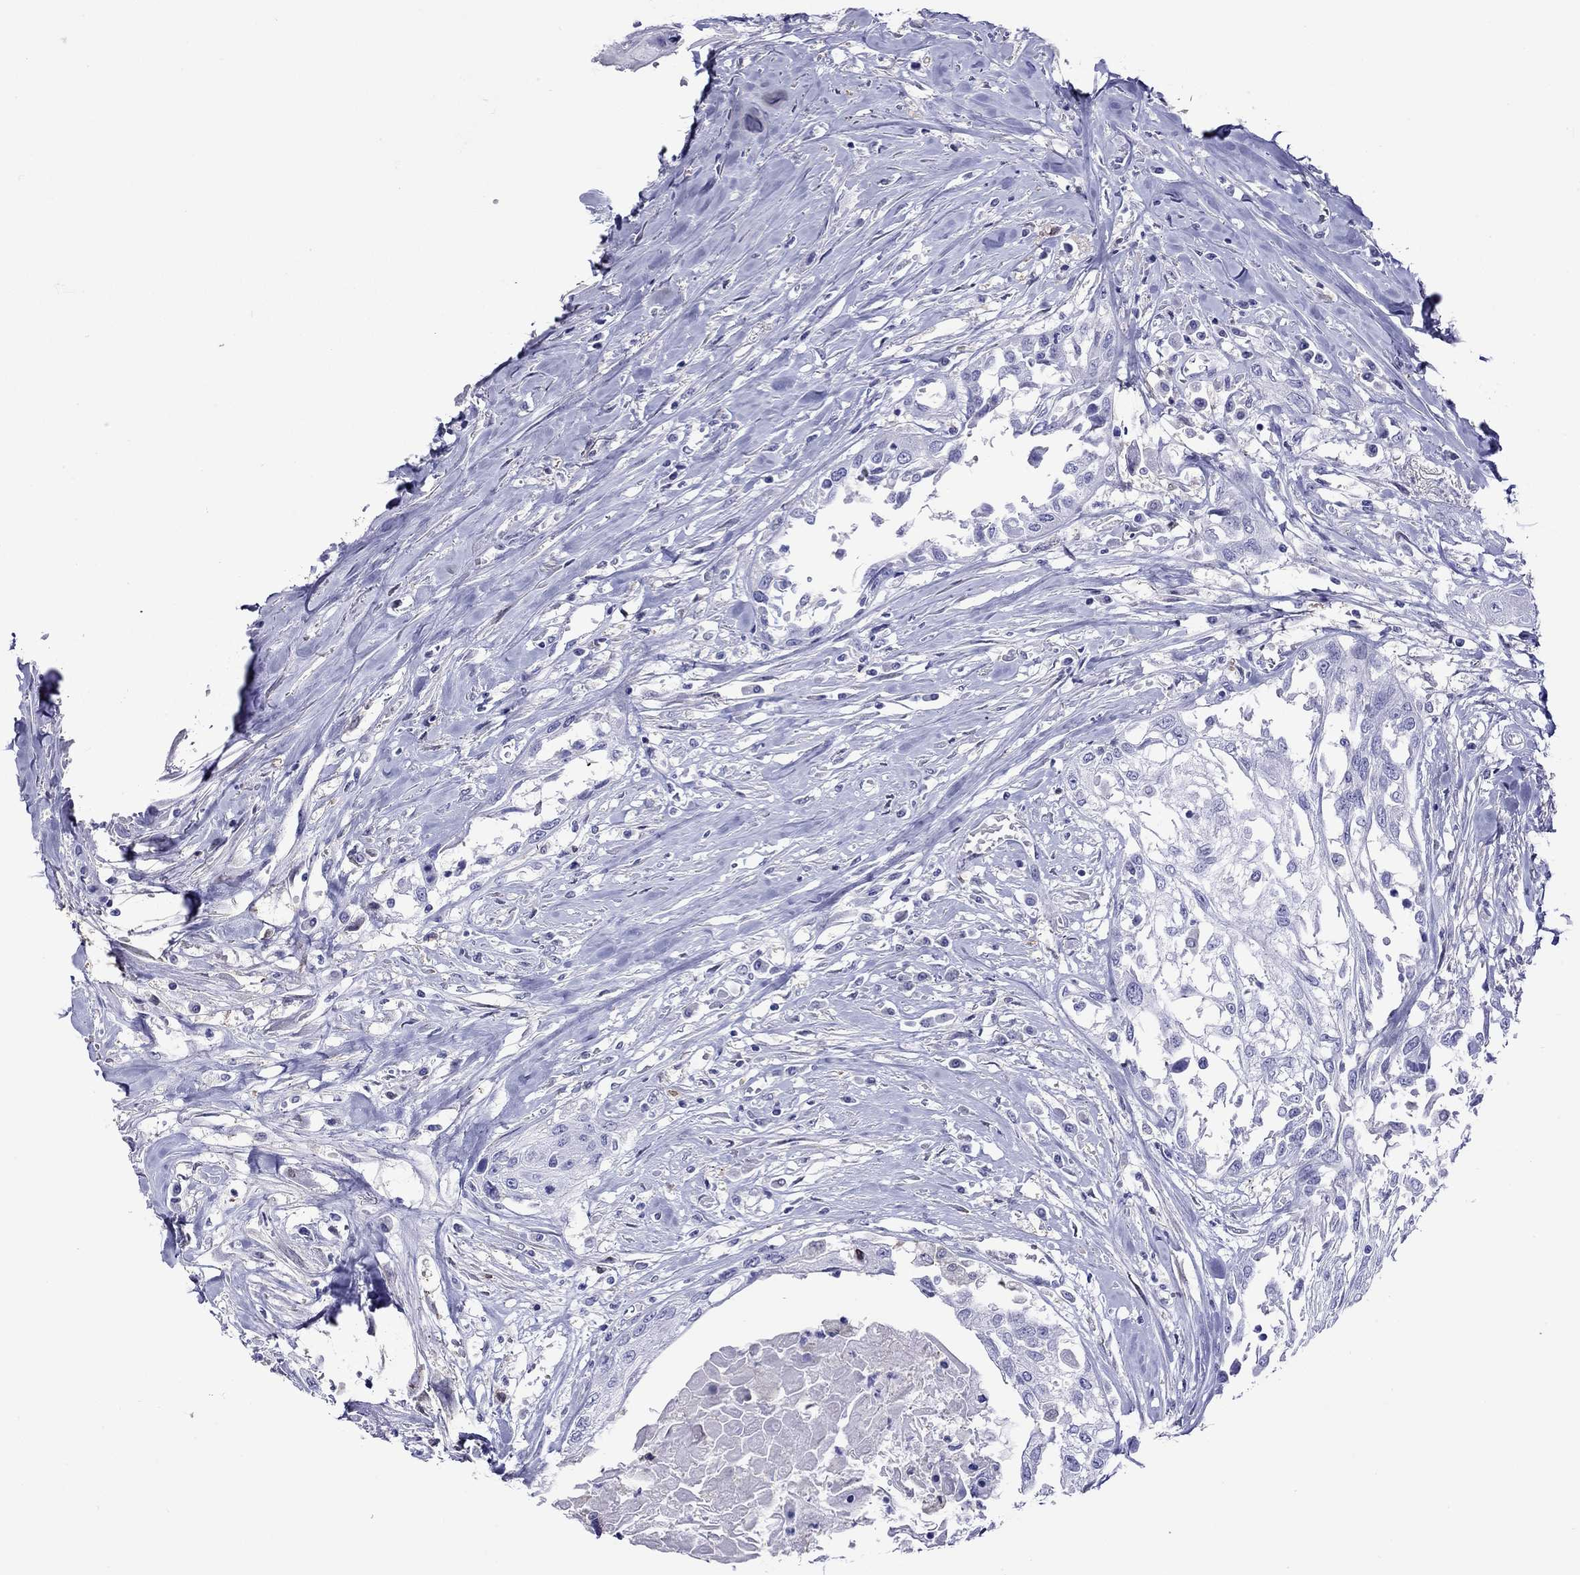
{"staining": {"intensity": "negative", "quantity": "none", "location": "none"}, "tissue": "head and neck cancer", "cell_type": "Tumor cells", "image_type": "cancer", "snomed": [{"axis": "morphology", "description": "Normal tissue, NOS"}, {"axis": "morphology", "description": "Squamous cell carcinoma, NOS"}, {"axis": "topography", "description": "Oral tissue"}, {"axis": "topography", "description": "Peripheral nerve tissue"}, {"axis": "topography", "description": "Head-Neck"}], "caption": "Immunohistochemical staining of head and neck cancer shows no significant staining in tumor cells.", "gene": "SLC30A8", "patient": {"sex": "female", "age": 59}}